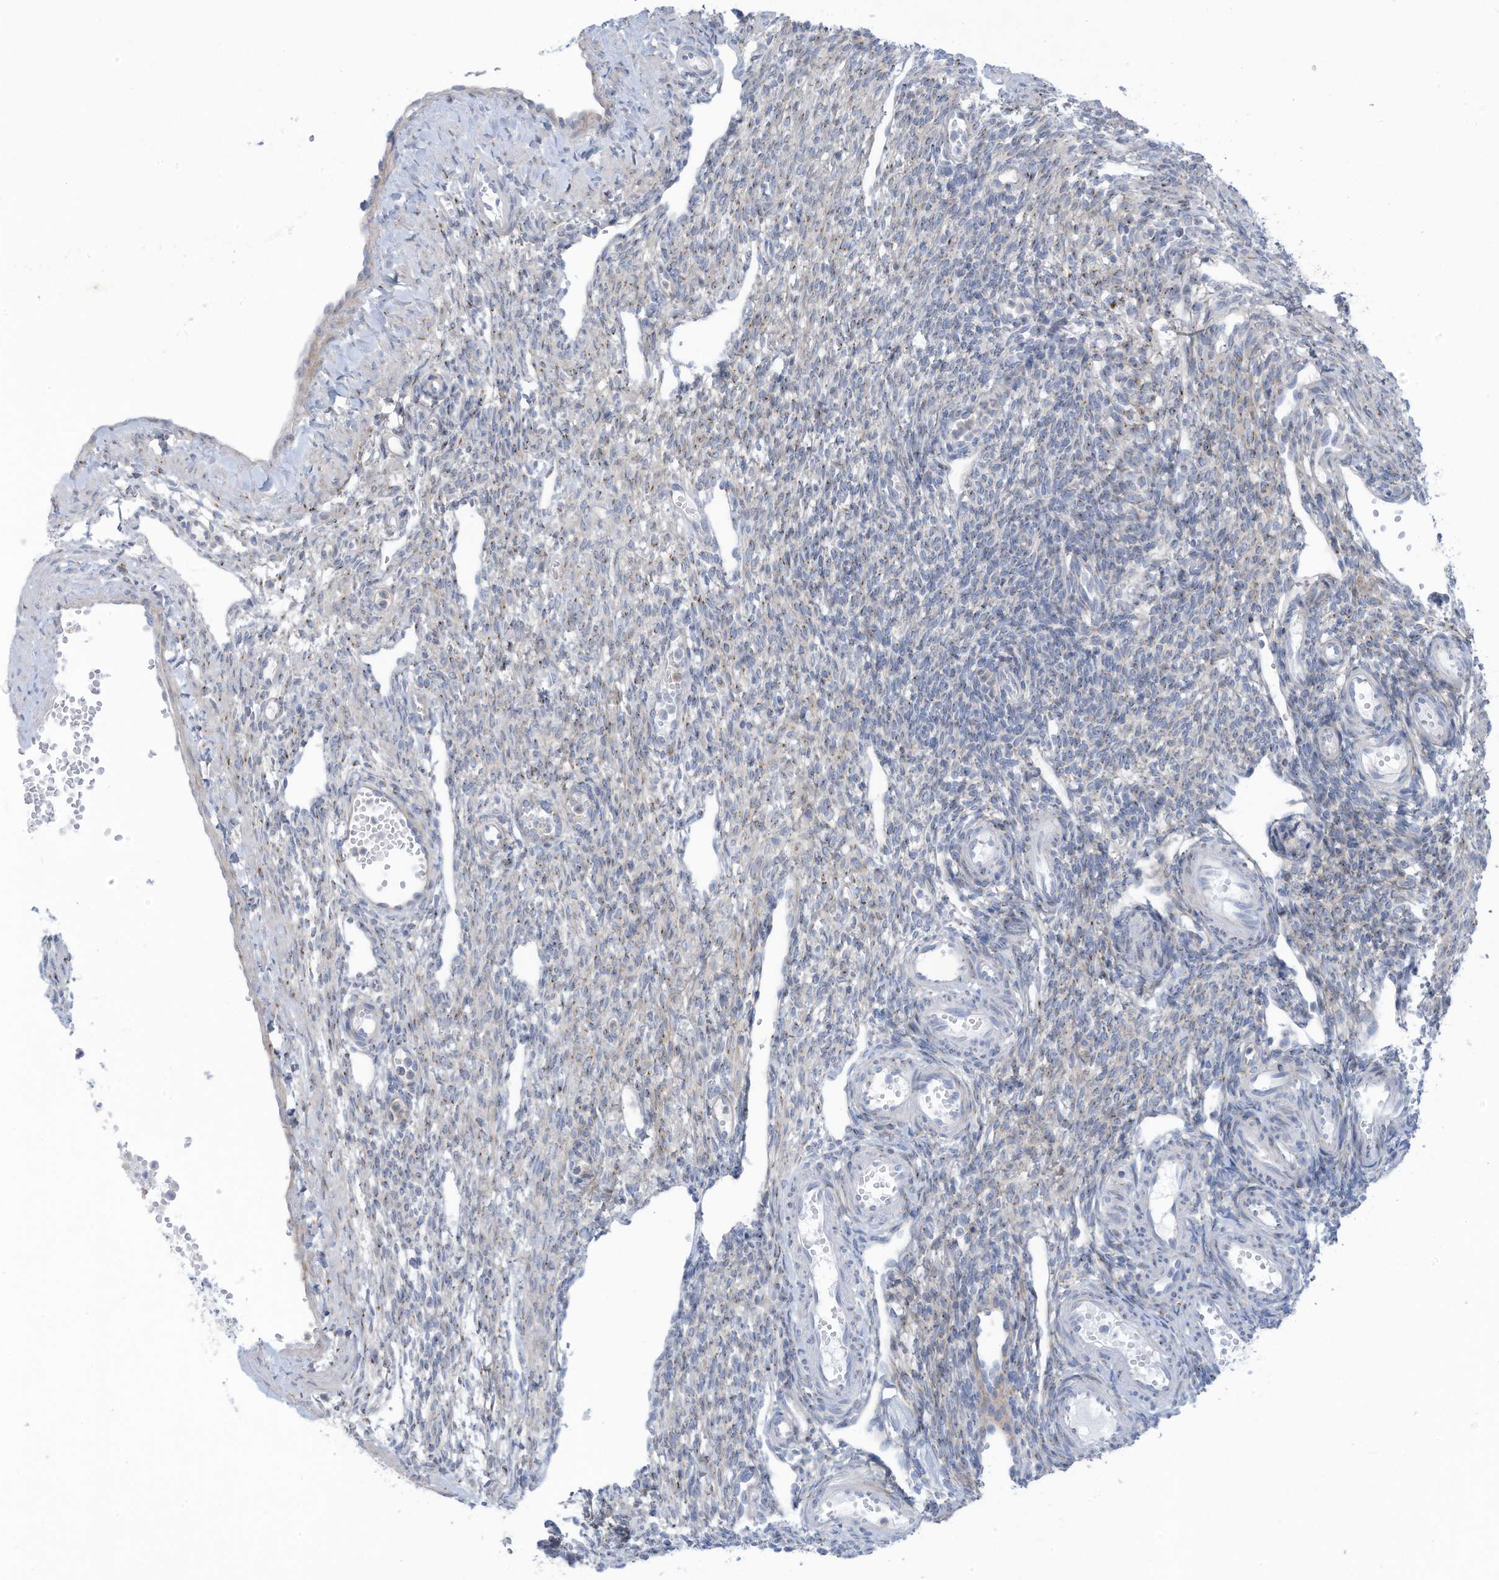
{"staining": {"intensity": "moderate", "quantity": ">75%", "location": "cytoplasmic/membranous"}, "tissue": "ovary", "cell_type": "Follicle cells", "image_type": "normal", "snomed": [{"axis": "morphology", "description": "Normal tissue, NOS"}, {"axis": "morphology", "description": "Cyst, NOS"}, {"axis": "topography", "description": "Ovary"}], "caption": "Immunohistochemical staining of unremarkable human ovary displays medium levels of moderate cytoplasmic/membranous staining in about >75% of follicle cells.", "gene": "TRMT2B", "patient": {"sex": "female", "age": 33}}